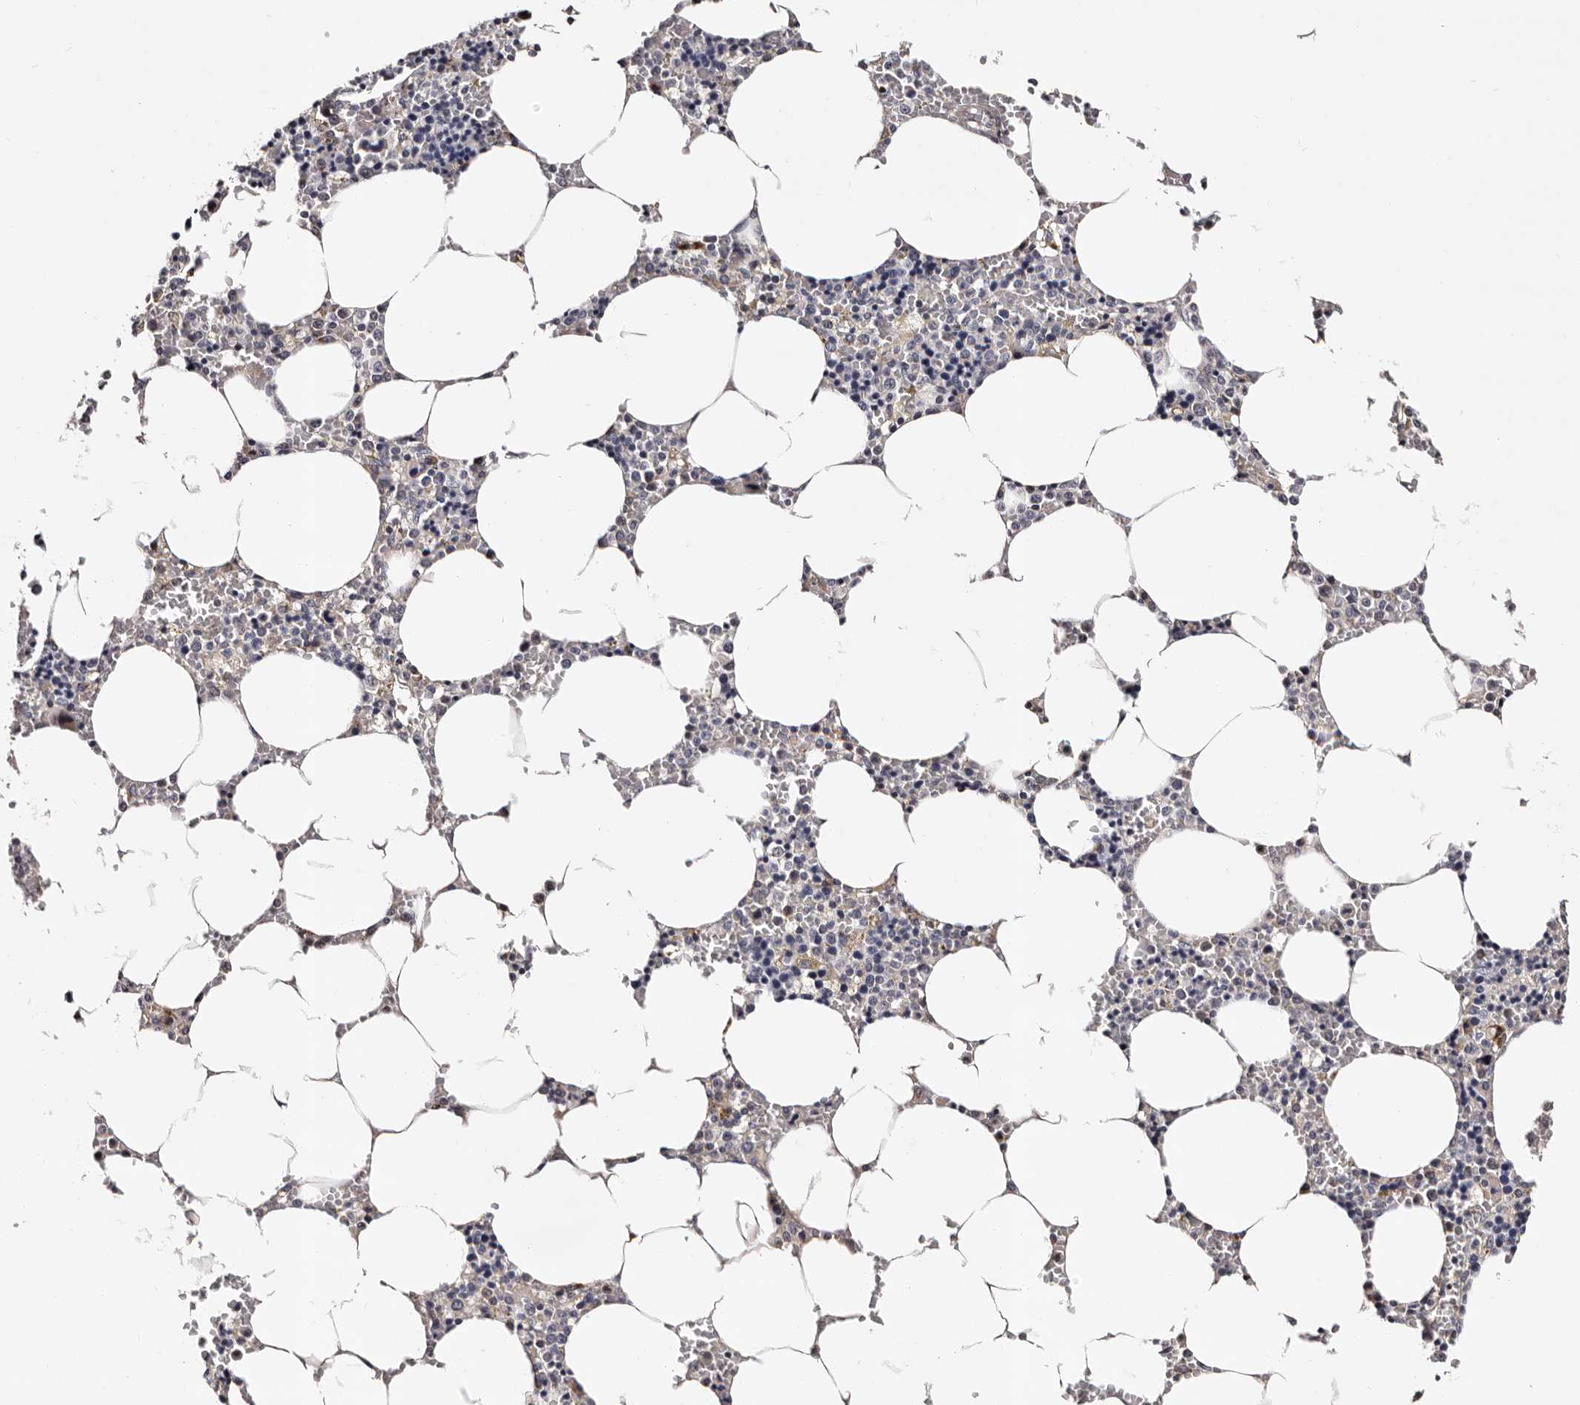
{"staining": {"intensity": "weak", "quantity": "<25%", "location": "cytoplasmic/membranous"}, "tissue": "bone marrow", "cell_type": "Hematopoietic cells", "image_type": "normal", "snomed": [{"axis": "morphology", "description": "Normal tissue, NOS"}, {"axis": "topography", "description": "Bone marrow"}], "caption": "This photomicrograph is of benign bone marrow stained with immunohistochemistry (IHC) to label a protein in brown with the nuclei are counter-stained blue. There is no positivity in hematopoietic cells.", "gene": "TAF4B", "patient": {"sex": "male", "age": 70}}